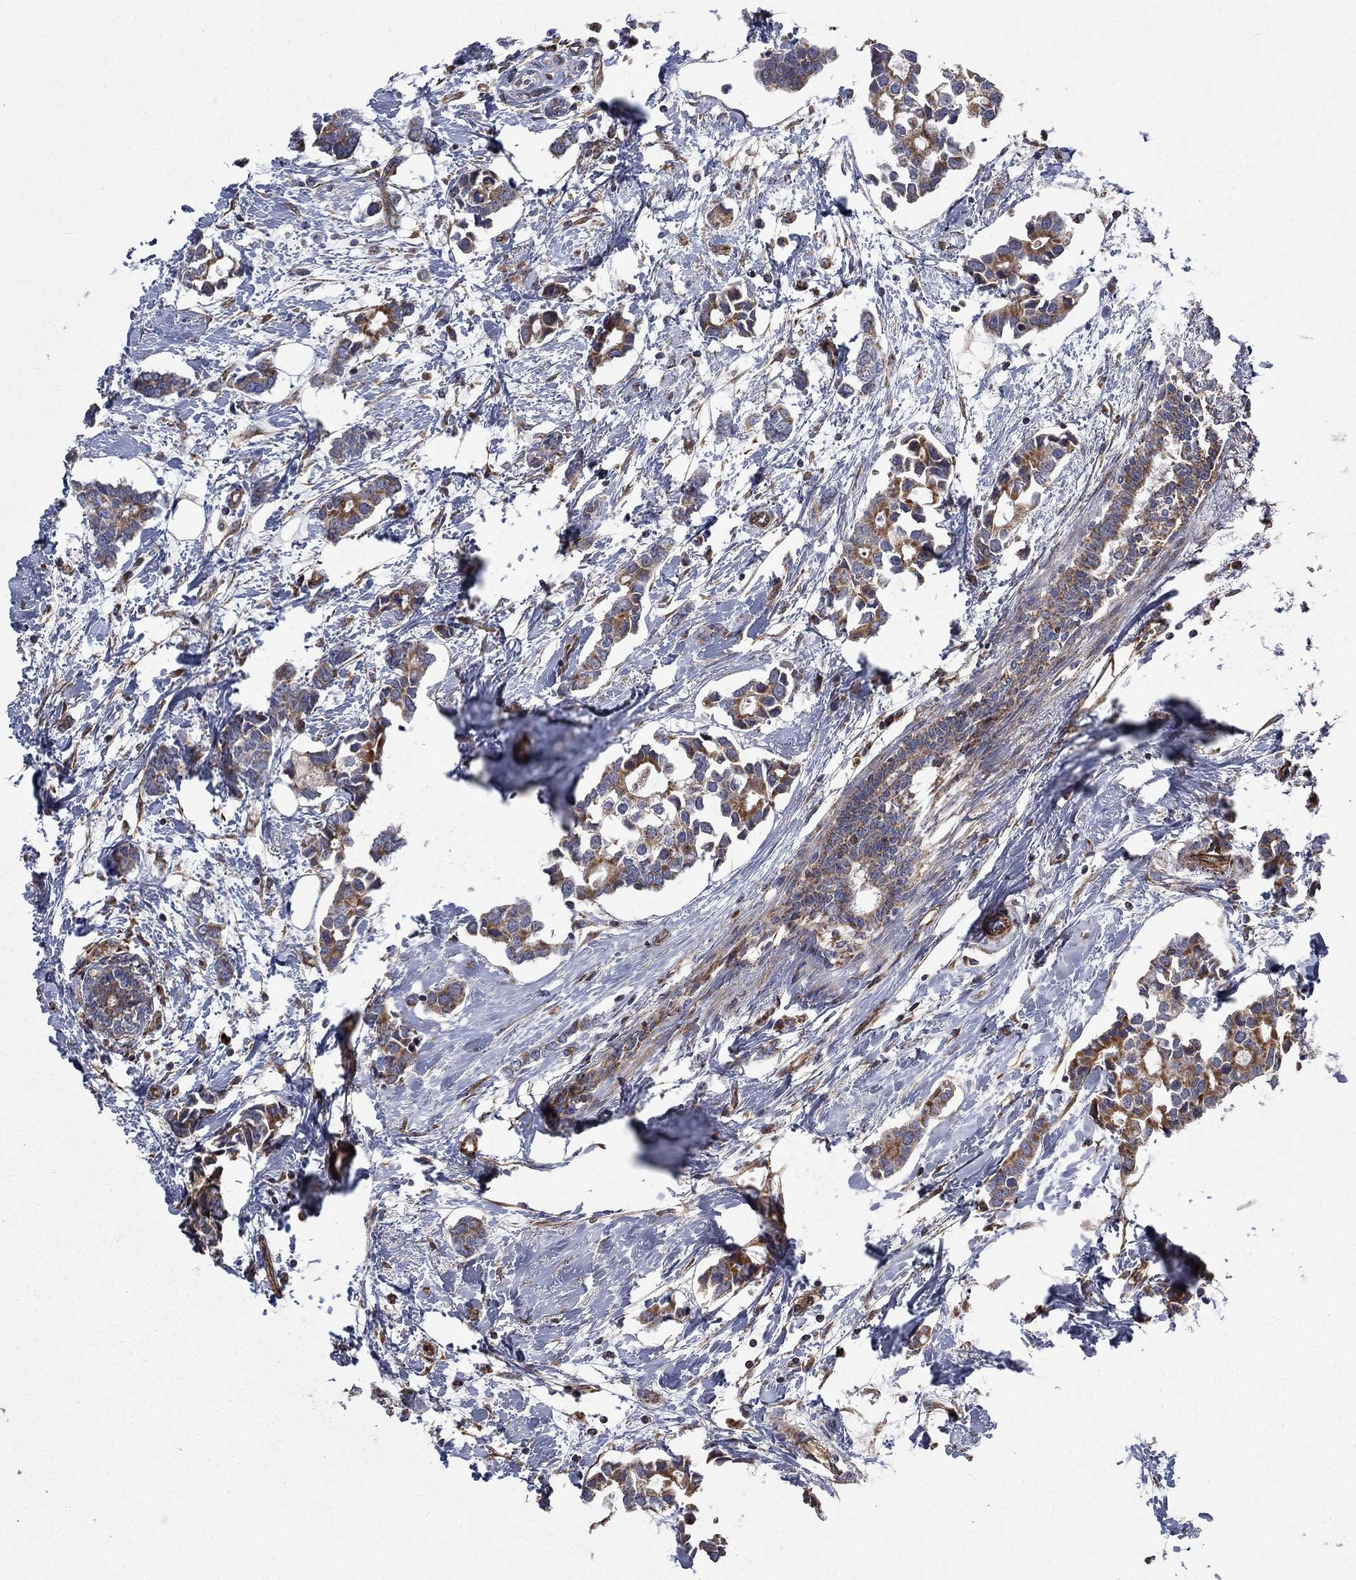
{"staining": {"intensity": "moderate", "quantity": ">75%", "location": "cytoplasmic/membranous"}, "tissue": "breast cancer", "cell_type": "Tumor cells", "image_type": "cancer", "snomed": [{"axis": "morphology", "description": "Duct carcinoma"}, {"axis": "topography", "description": "Breast"}], "caption": "Human breast invasive ductal carcinoma stained with a protein marker demonstrates moderate staining in tumor cells.", "gene": "NDUFC1", "patient": {"sex": "female", "age": 83}}